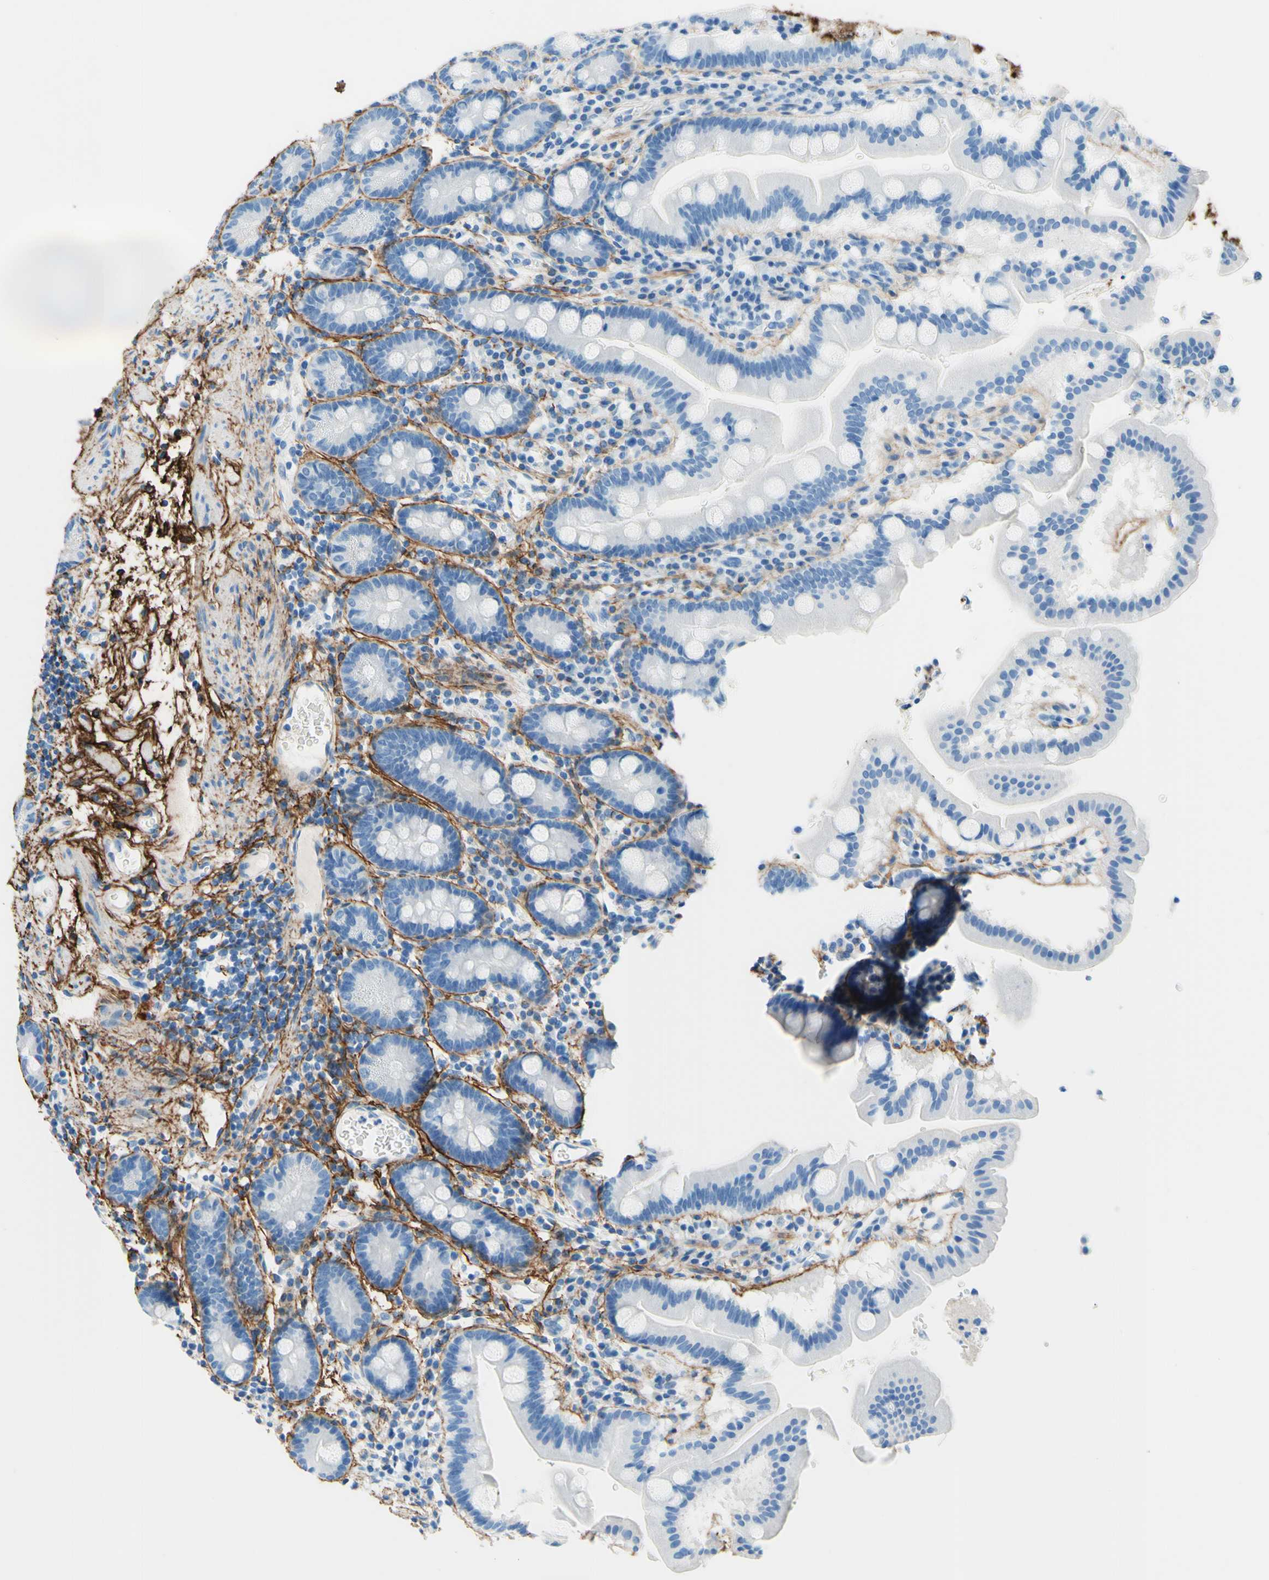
{"staining": {"intensity": "negative", "quantity": "none", "location": "none"}, "tissue": "duodenum", "cell_type": "Glandular cells", "image_type": "normal", "snomed": [{"axis": "morphology", "description": "Normal tissue, NOS"}, {"axis": "topography", "description": "Duodenum"}], "caption": "Glandular cells are negative for brown protein staining in benign duodenum. Brightfield microscopy of IHC stained with DAB (brown) and hematoxylin (blue), captured at high magnification.", "gene": "MFAP5", "patient": {"sex": "male", "age": 50}}